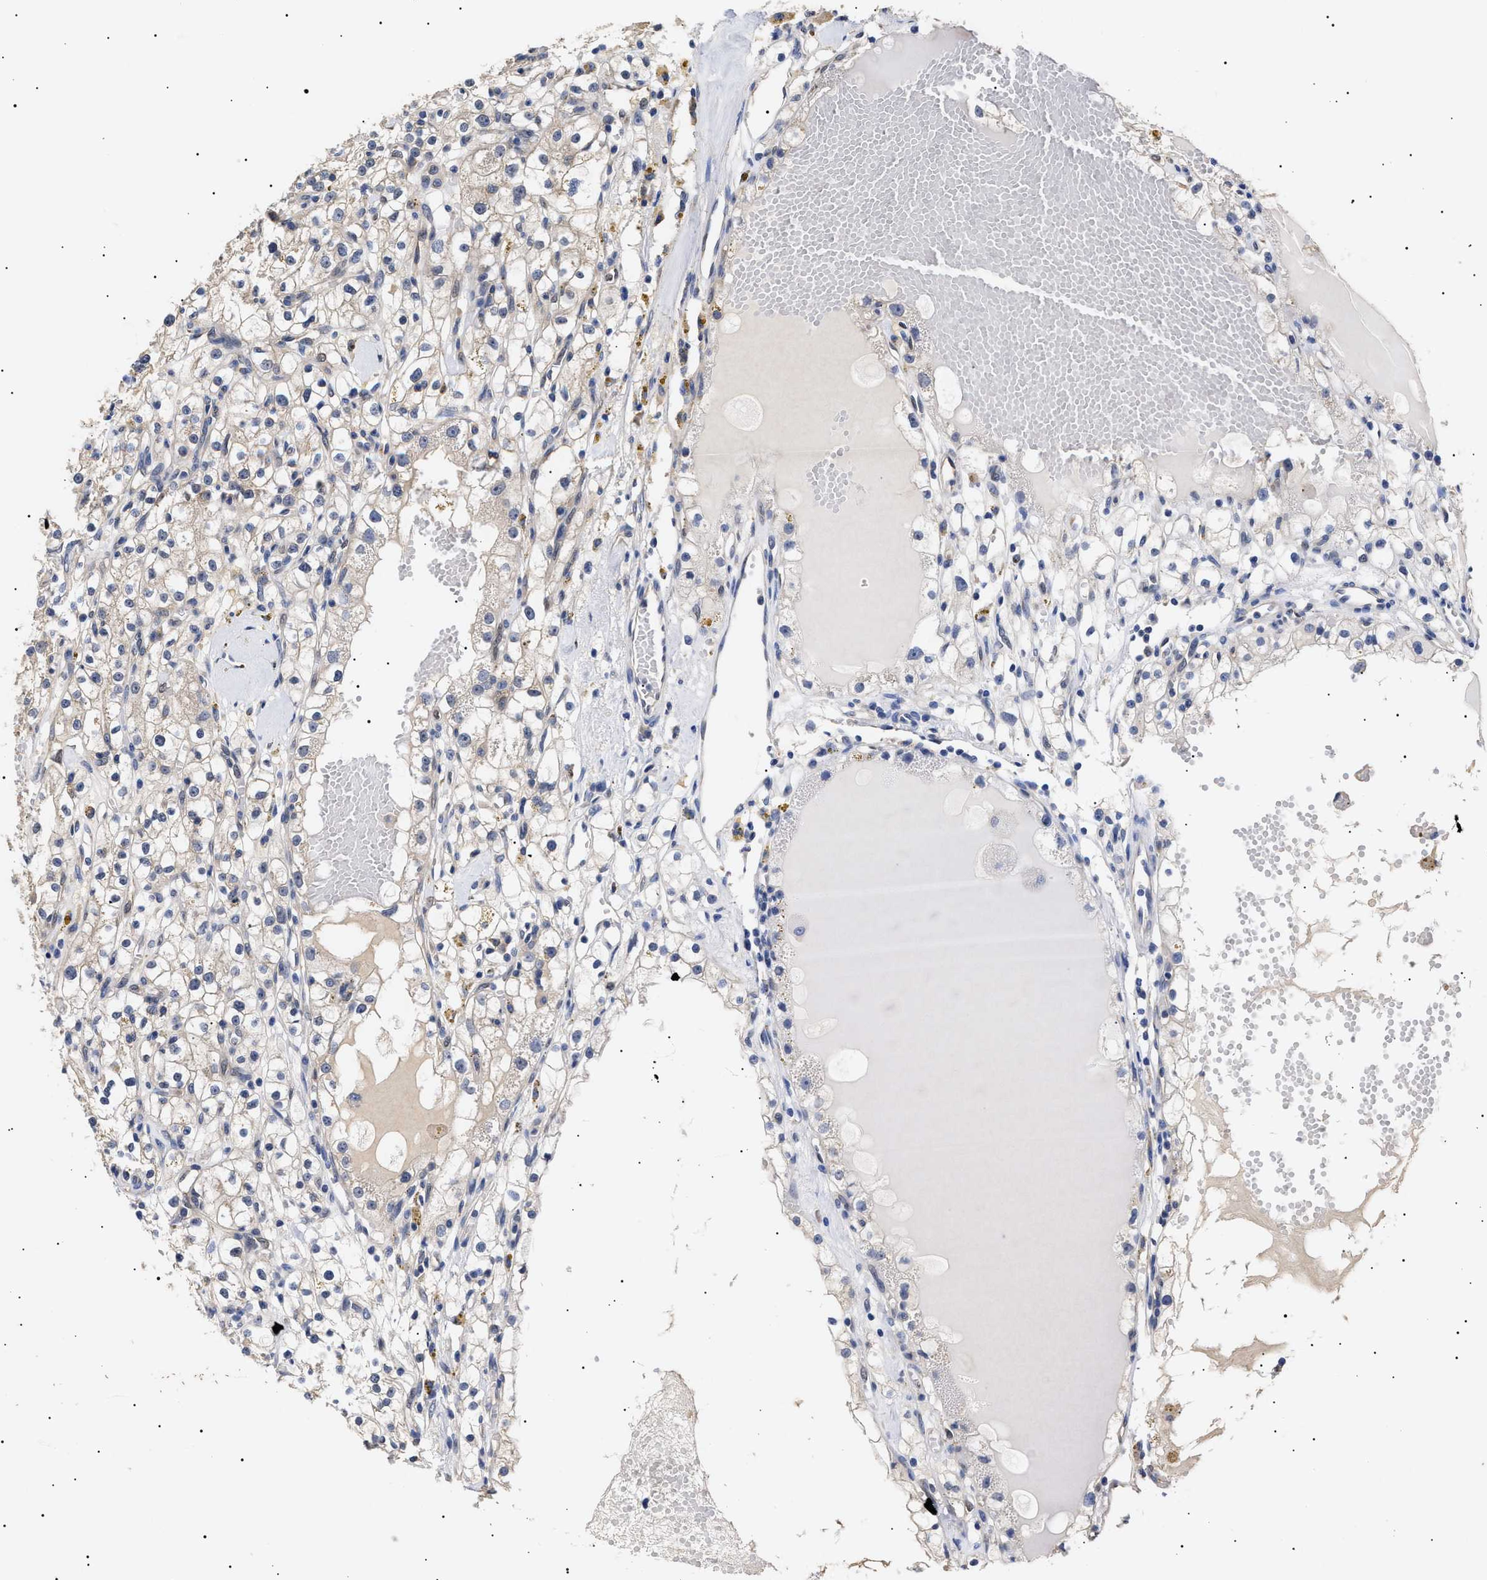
{"staining": {"intensity": "weak", "quantity": "25%-75%", "location": "cytoplasmic/membranous"}, "tissue": "renal cancer", "cell_type": "Tumor cells", "image_type": "cancer", "snomed": [{"axis": "morphology", "description": "Adenocarcinoma, NOS"}, {"axis": "topography", "description": "Kidney"}], "caption": "Immunohistochemical staining of adenocarcinoma (renal) displays low levels of weak cytoplasmic/membranous protein expression in about 25%-75% of tumor cells.", "gene": "KRBA1", "patient": {"sex": "male", "age": 56}}